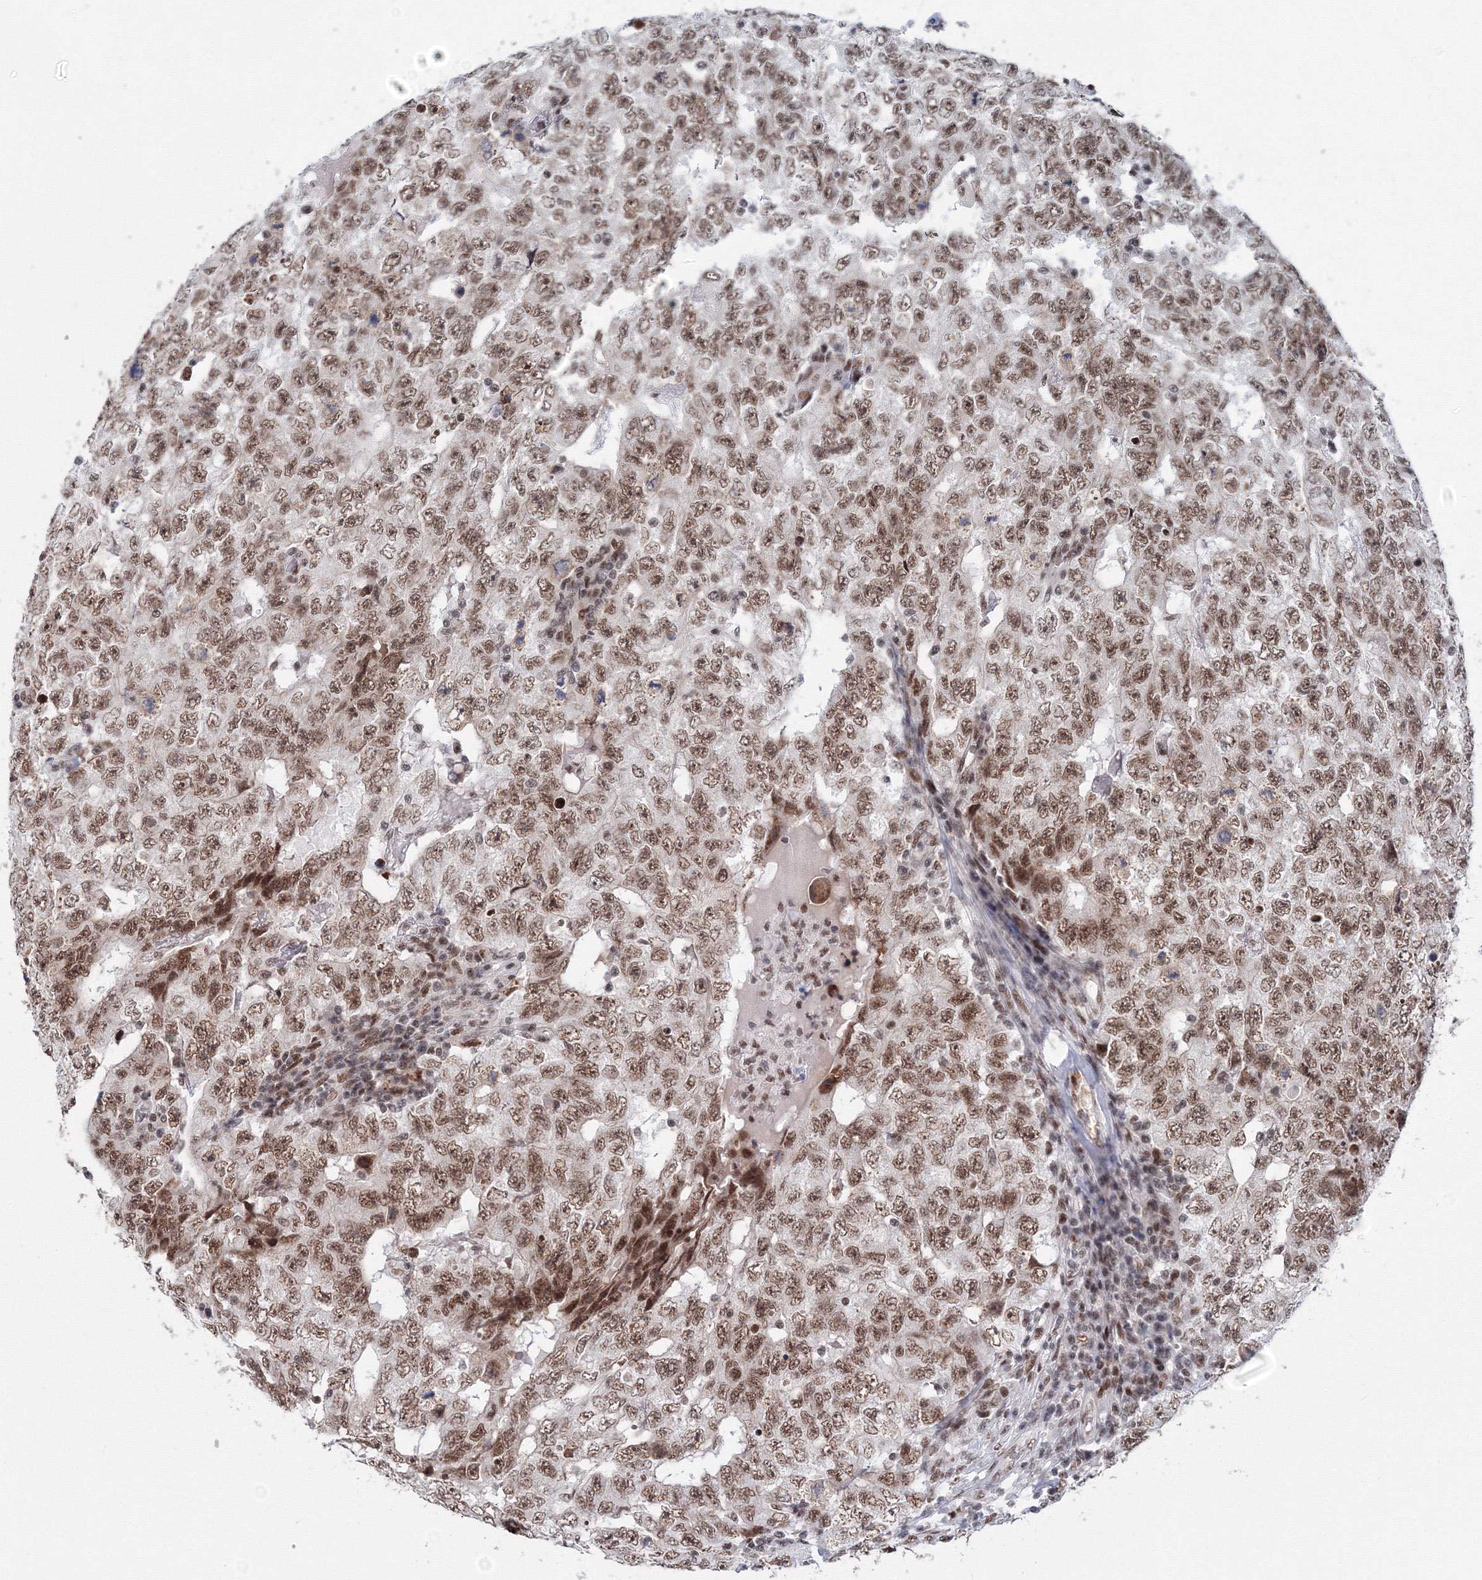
{"staining": {"intensity": "moderate", "quantity": ">75%", "location": "nuclear"}, "tissue": "testis cancer", "cell_type": "Tumor cells", "image_type": "cancer", "snomed": [{"axis": "morphology", "description": "Carcinoma, Embryonal, NOS"}, {"axis": "topography", "description": "Testis"}], "caption": "Moderate nuclear protein staining is seen in about >75% of tumor cells in testis embryonal carcinoma.", "gene": "SF3B6", "patient": {"sex": "male", "age": 26}}